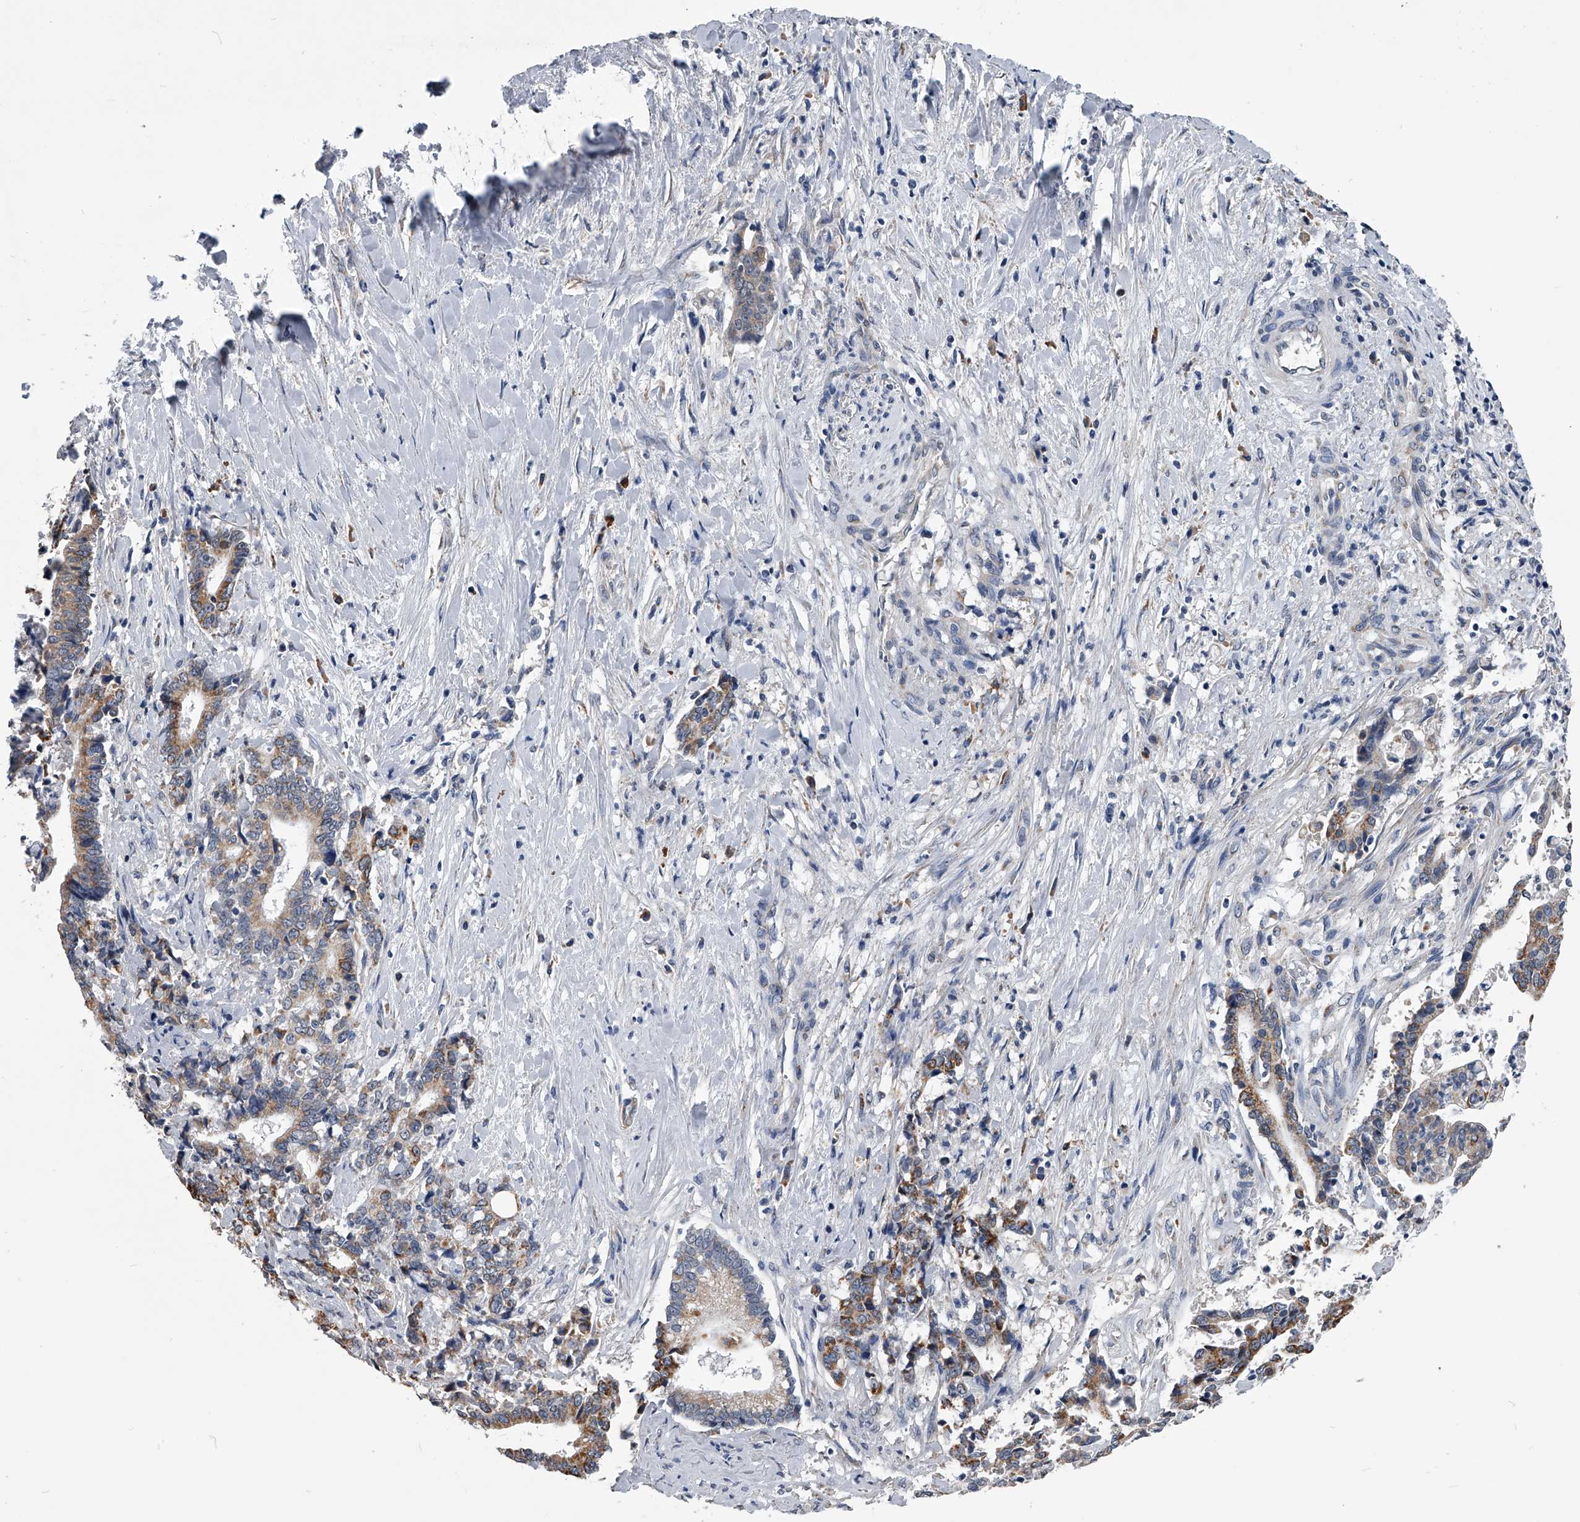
{"staining": {"intensity": "moderate", "quantity": ">75%", "location": "cytoplasmic/membranous"}, "tissue": "liver cancer", "cell_type": "Tumor cells", "image_type": "cancer", "snomed": [{"axis": "morphology", "description": "Cholangiocarcinoma"}, {"axis": "topography", "description": "Liver"}], "caption": "Immunohistochemical staining of human liver cholangiocarcinoma shows moderate cytoplasmic/membranous protein expression in about >75% of tumor cells.", "gene": "OAT", "patient": {"sex": "male", "age": 57}}